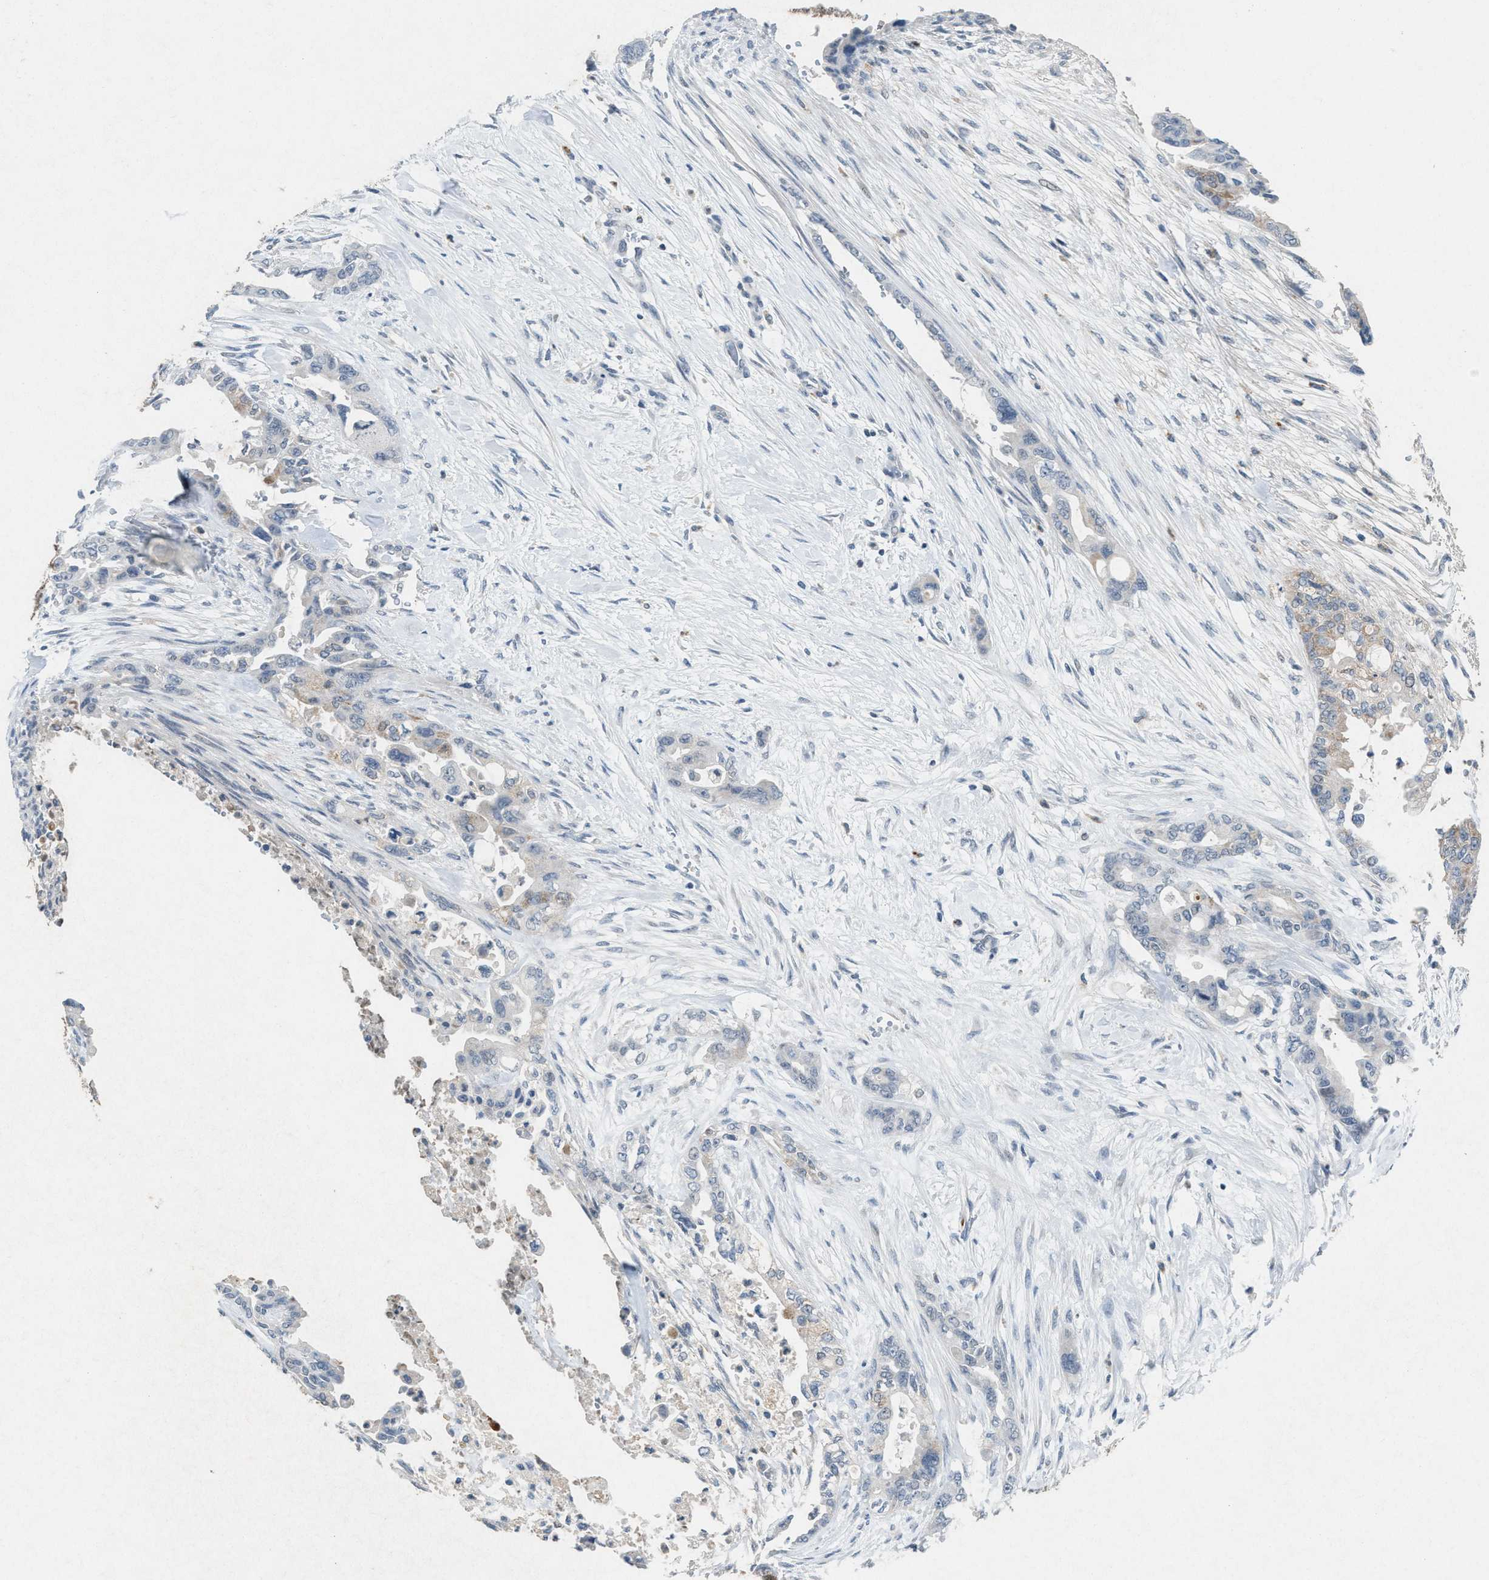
{"staining": {"intensity": "negative", "quantity": "none", "location": "none"}, "tissue": "pancreatic cancer", "cell_type": "Tumor cells", "image_type": "cancer", "snomed": [{"axis": "morphology", "description": "Adenocarcinoma, NOS"}, {"axis": "topography", "description": "Pancreas"}], "caption": "There is no significant staining in tumor cells of pancreatic cancer.", "gene": "SLC5A5", "patient": {"sex": "male", "age": 70}}